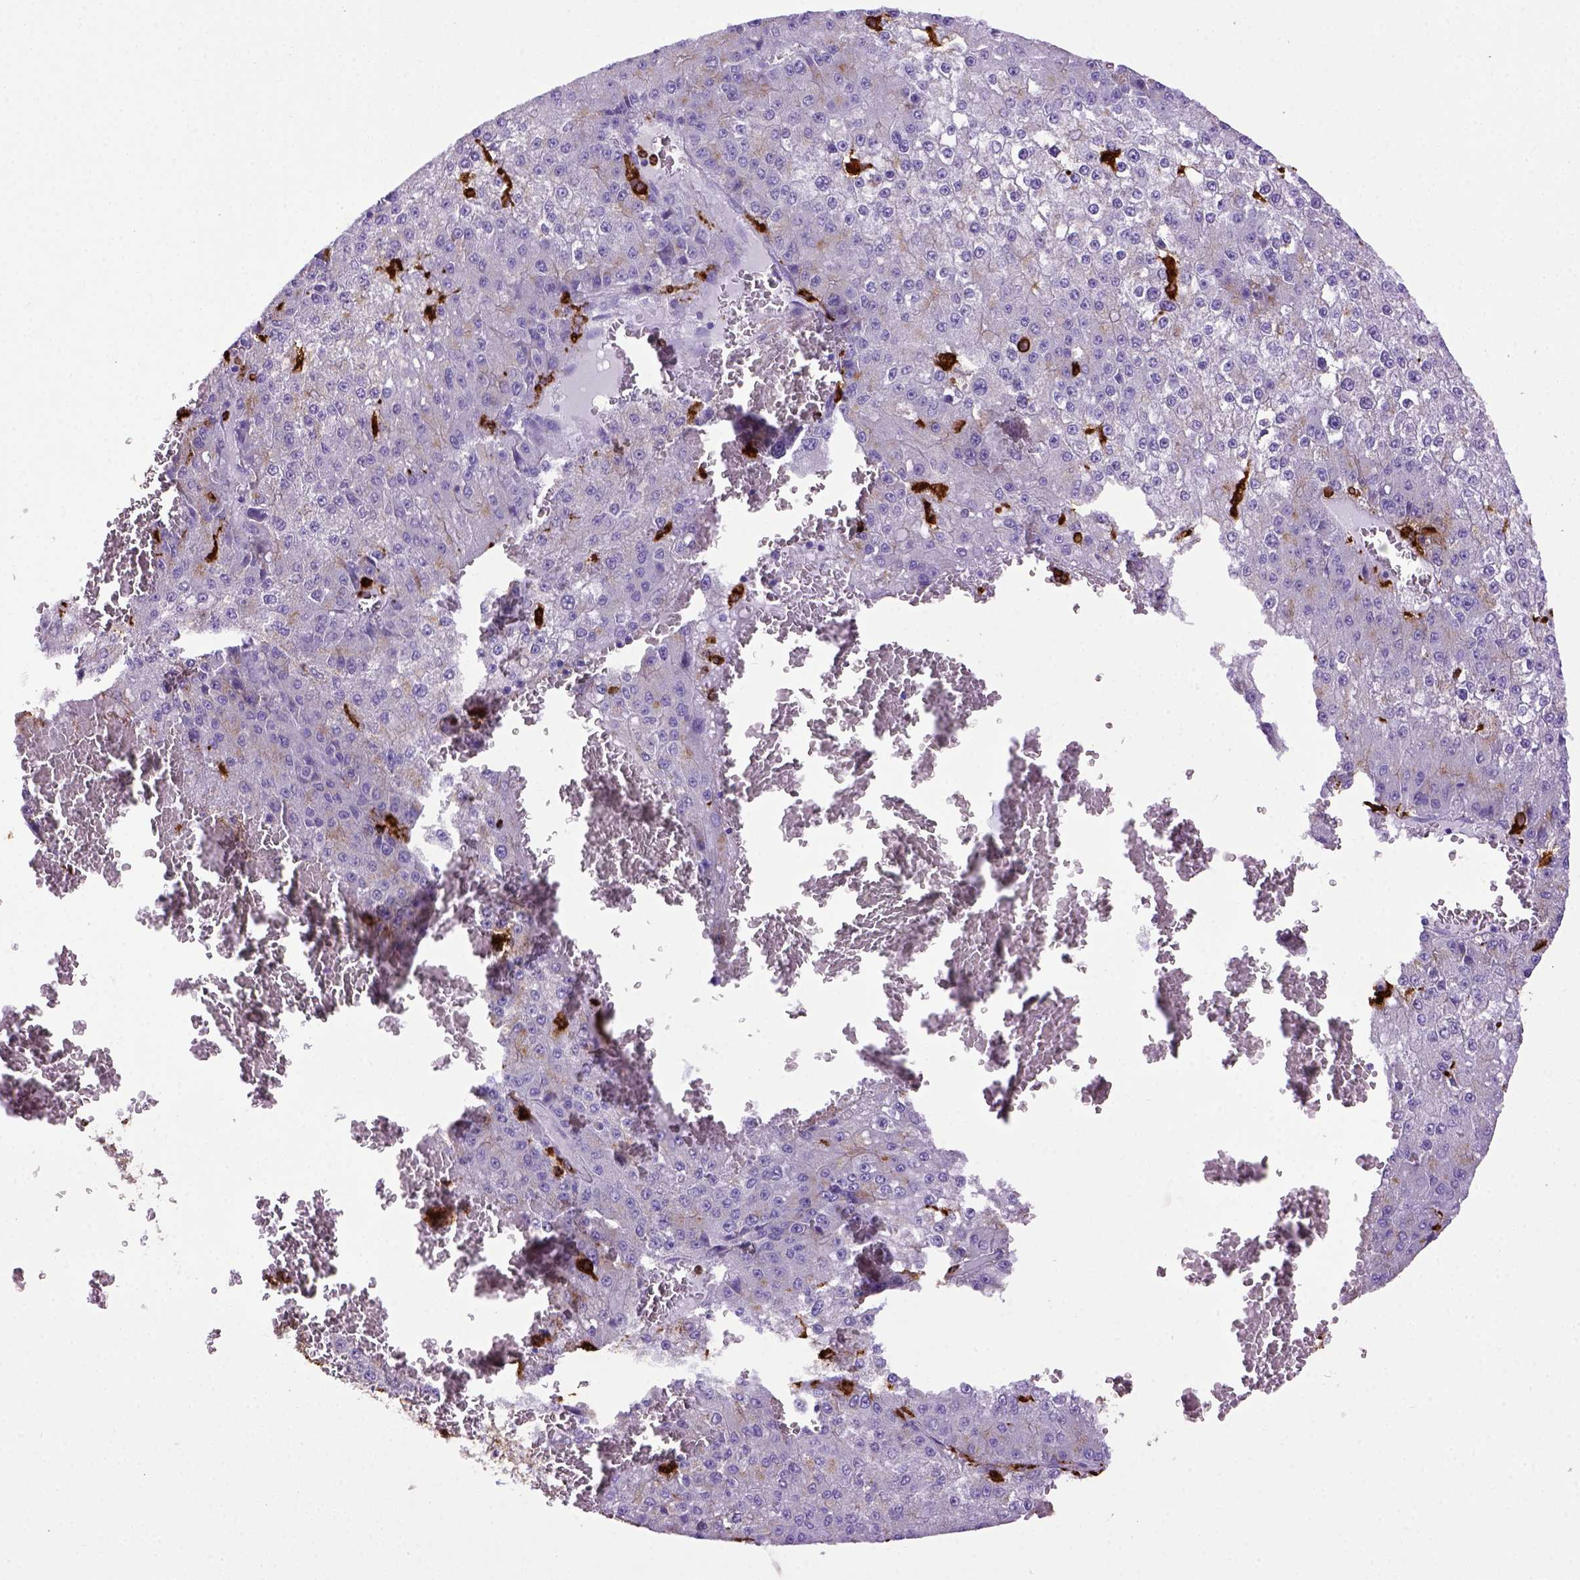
{"staining": {"intensity": "negative", "quantity": "none", "location": "none"}, "tissue": "liver cancer", "cell_type": "Tumor cells", "image_type": "cancer", "snomed": [{"axis": "morphology", "description": "Carcinoma, Hepatocellular, NOS"}, {"axis": "topography", "description": "Liver"}], "caption": "Histopathology image shows no significant protein staining in tumor cells of liver cancer.", "gene": "CD68", "patient": {"sex": "female", "age": 73}}